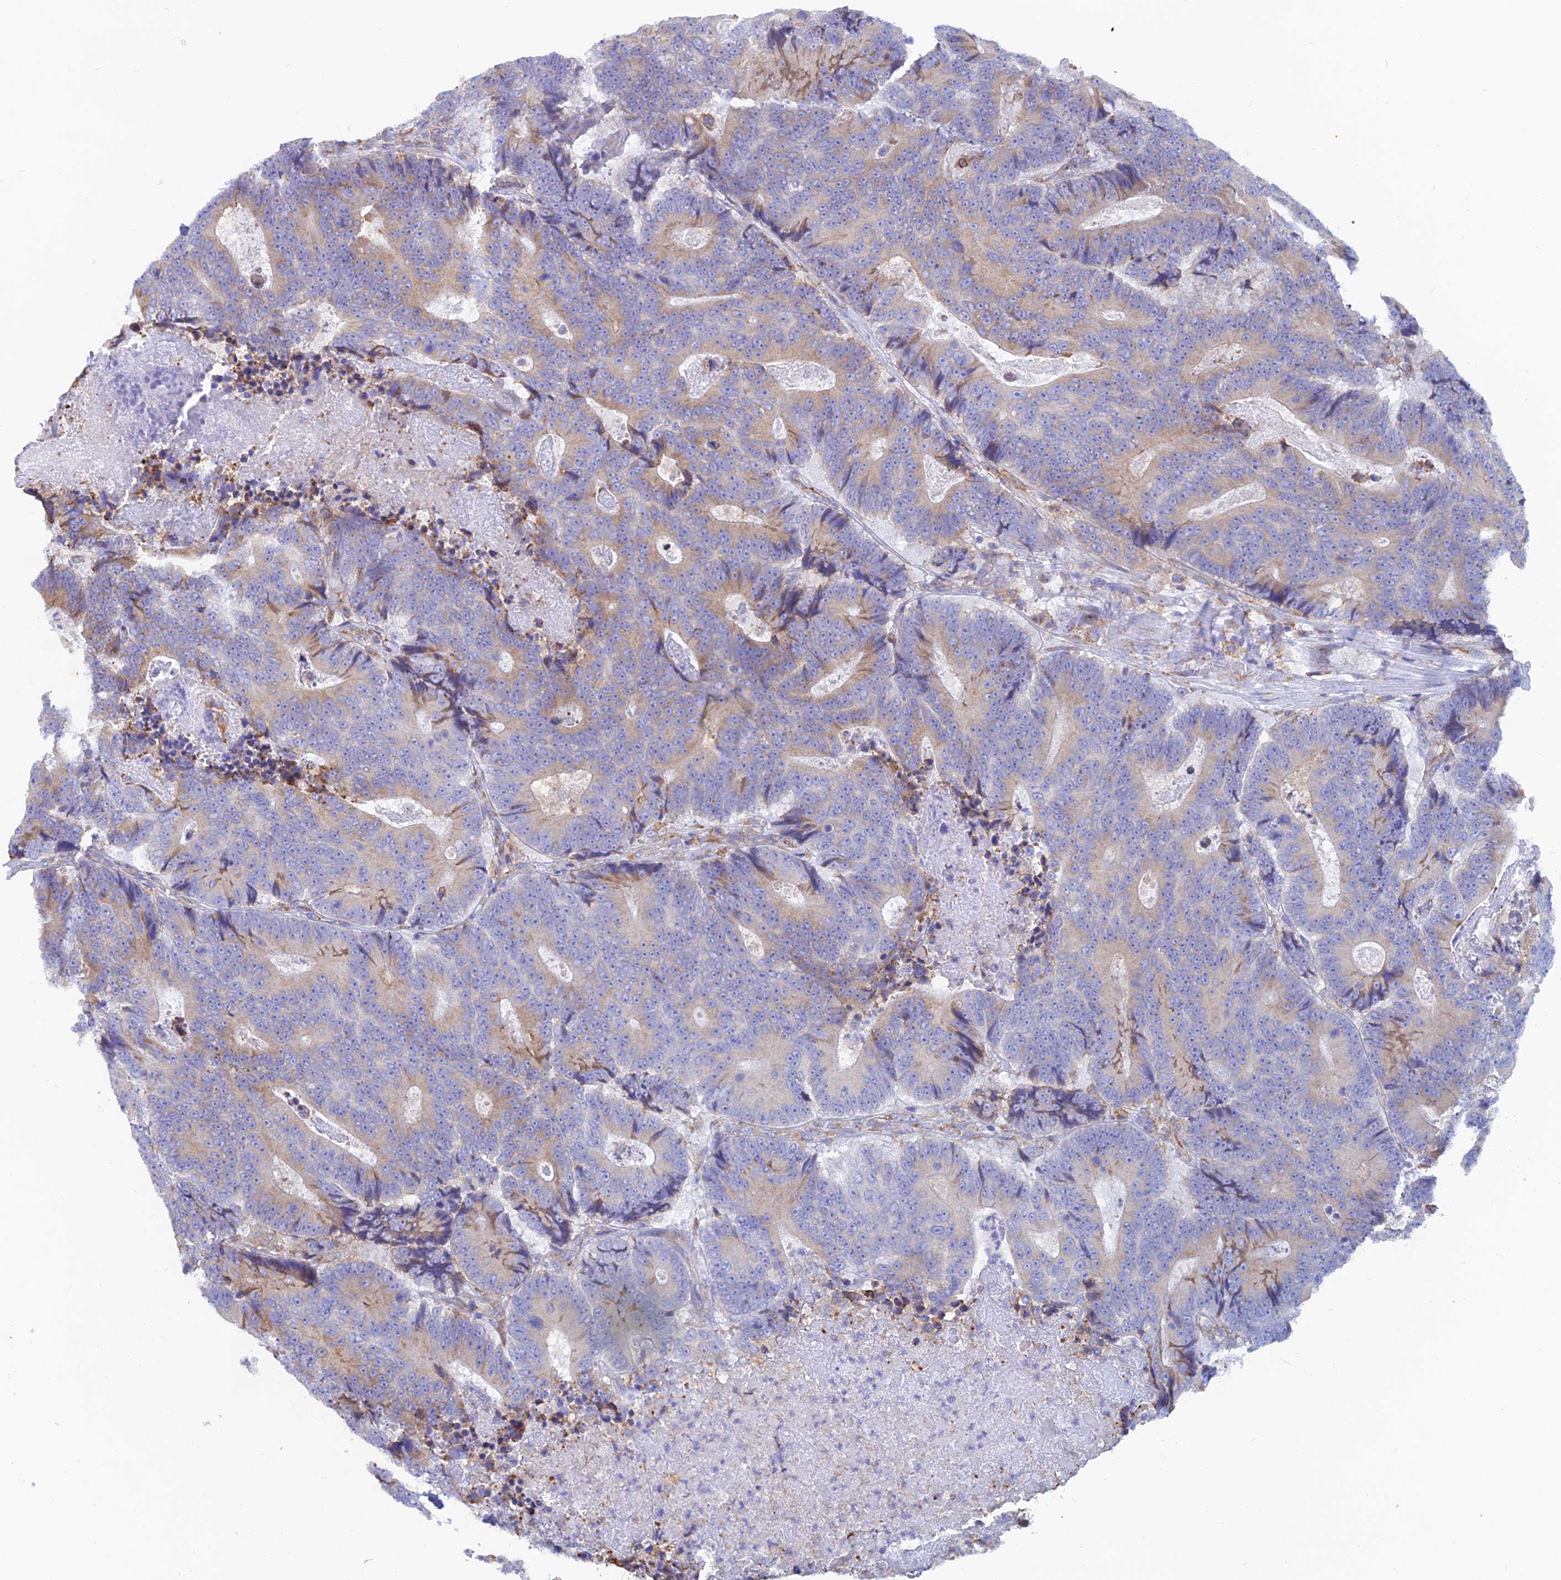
{"staining": {"intensity": "weak", "quantity": "25%-75%", "location": "cytoplasmic/membranous"}, "tissue": "colorectal cancer", "cell_type": "Tumor cells", "image_type": "cancer", "snomed": [{"axis": "morphology", "description": "Adenocarcinoma, NOS"}, {"axis": "topography", "description": "Colon"}], "caption": "Colorectal cancer (adenocarcinoma) stained with immunohistochemistry (IHC) reveals weak cytoplasmic/membranous staining in approximately 25%-75% of tumor cells.", "gene": "WDR35", "patient": {"sex": "male", "age": 83}}